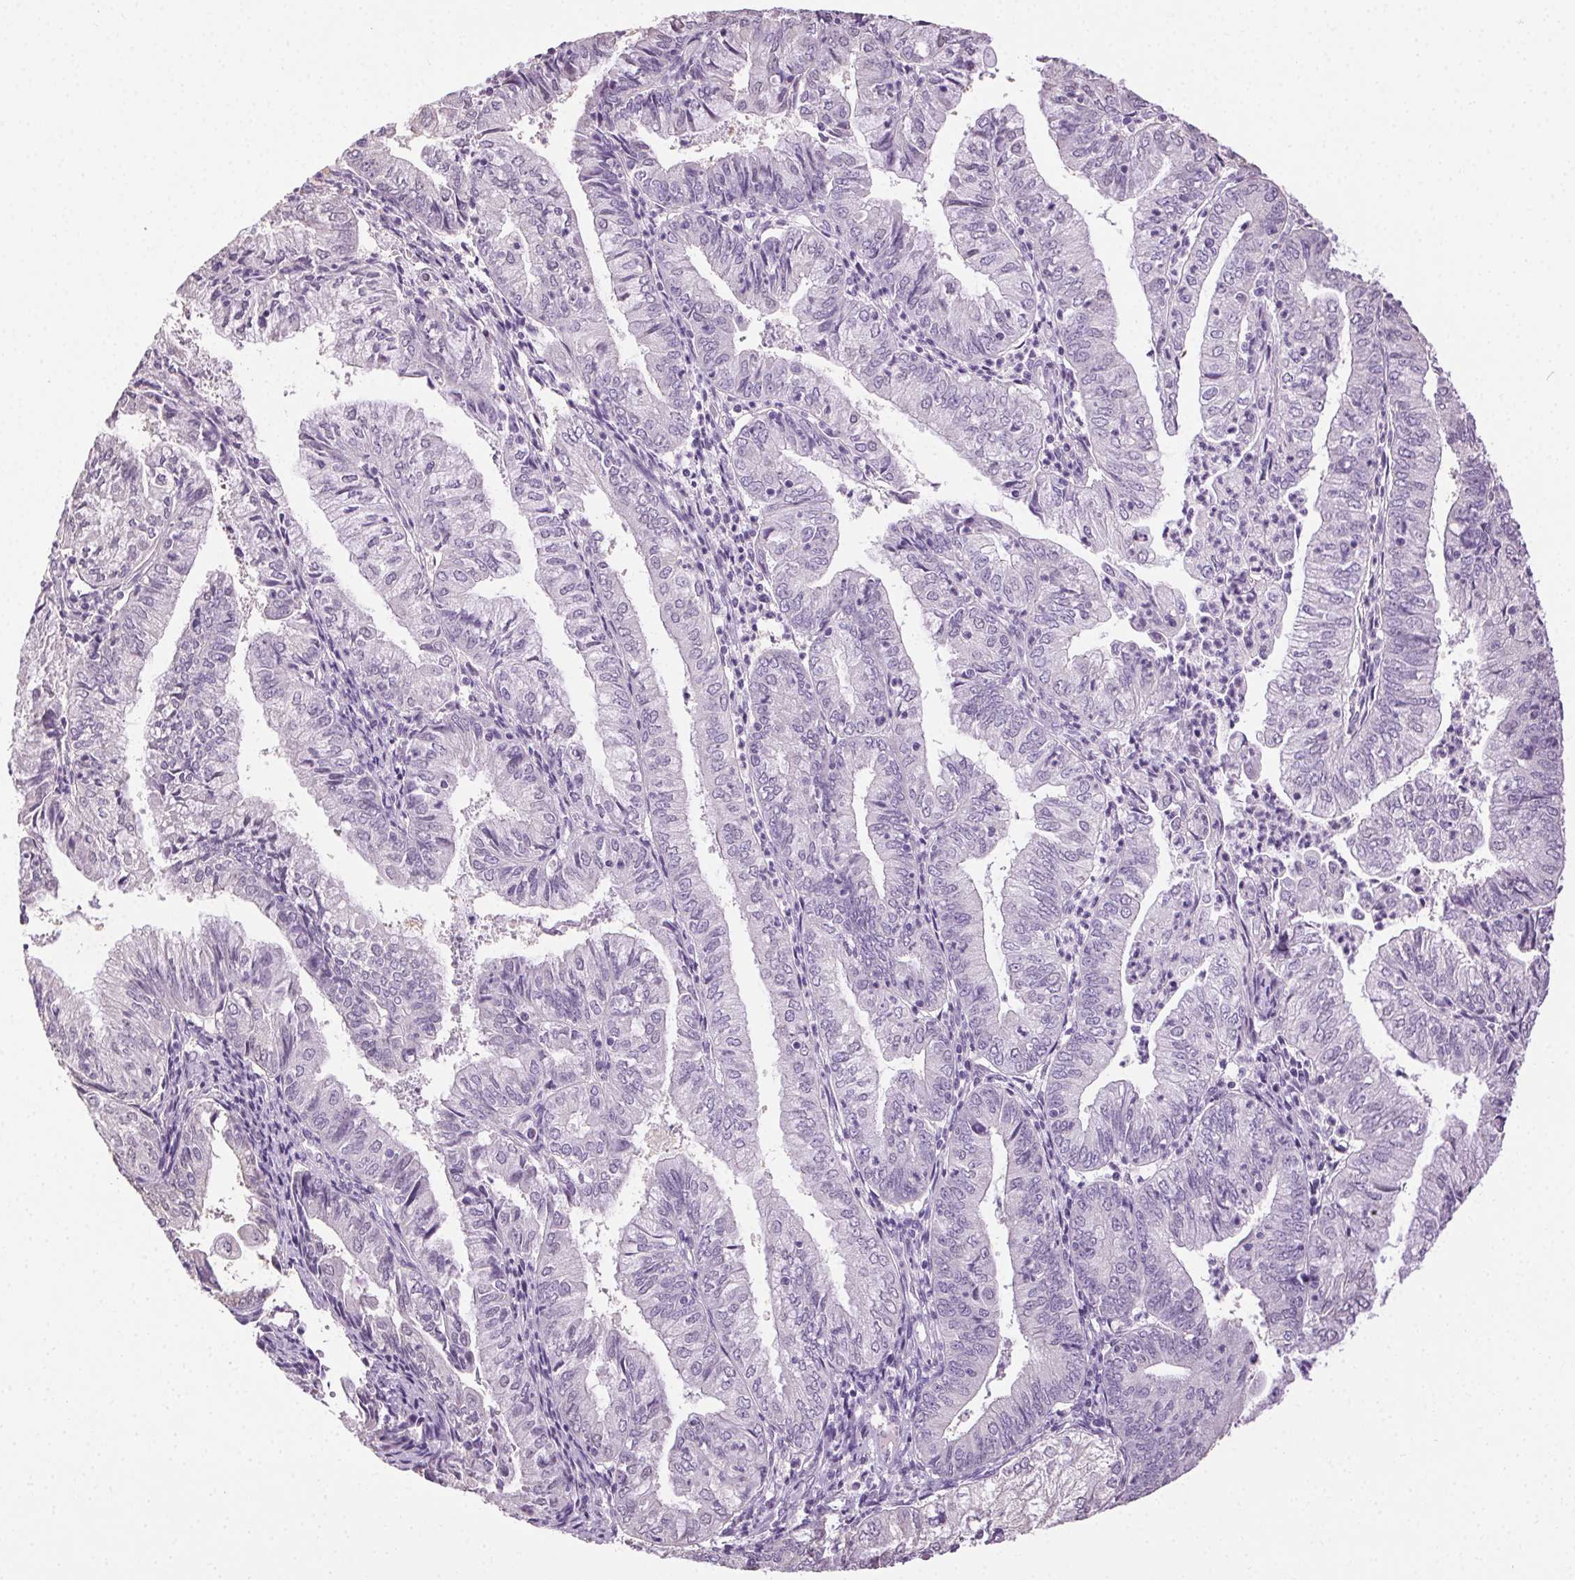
{"staining": {"intensity": "negative", "quantity": "none", "location": "none"}, "tissue": "endometrial cancer", "cell_type": "Tumor cells", "image_type": "cancer", "snomed": [{"axis": "morphology", "description": "Adenocarcinoma, NOS"}, {"axis": "topography", "description": "Endometrium"}], "caption": "Human endometrial cancer (adenocarcinoma) stained for a protein using immunohistochemistry (IHC) shows no positivity in tumor cells.", "gene": "SYCE2", "patient": {"sex": "female", "age": 55}}